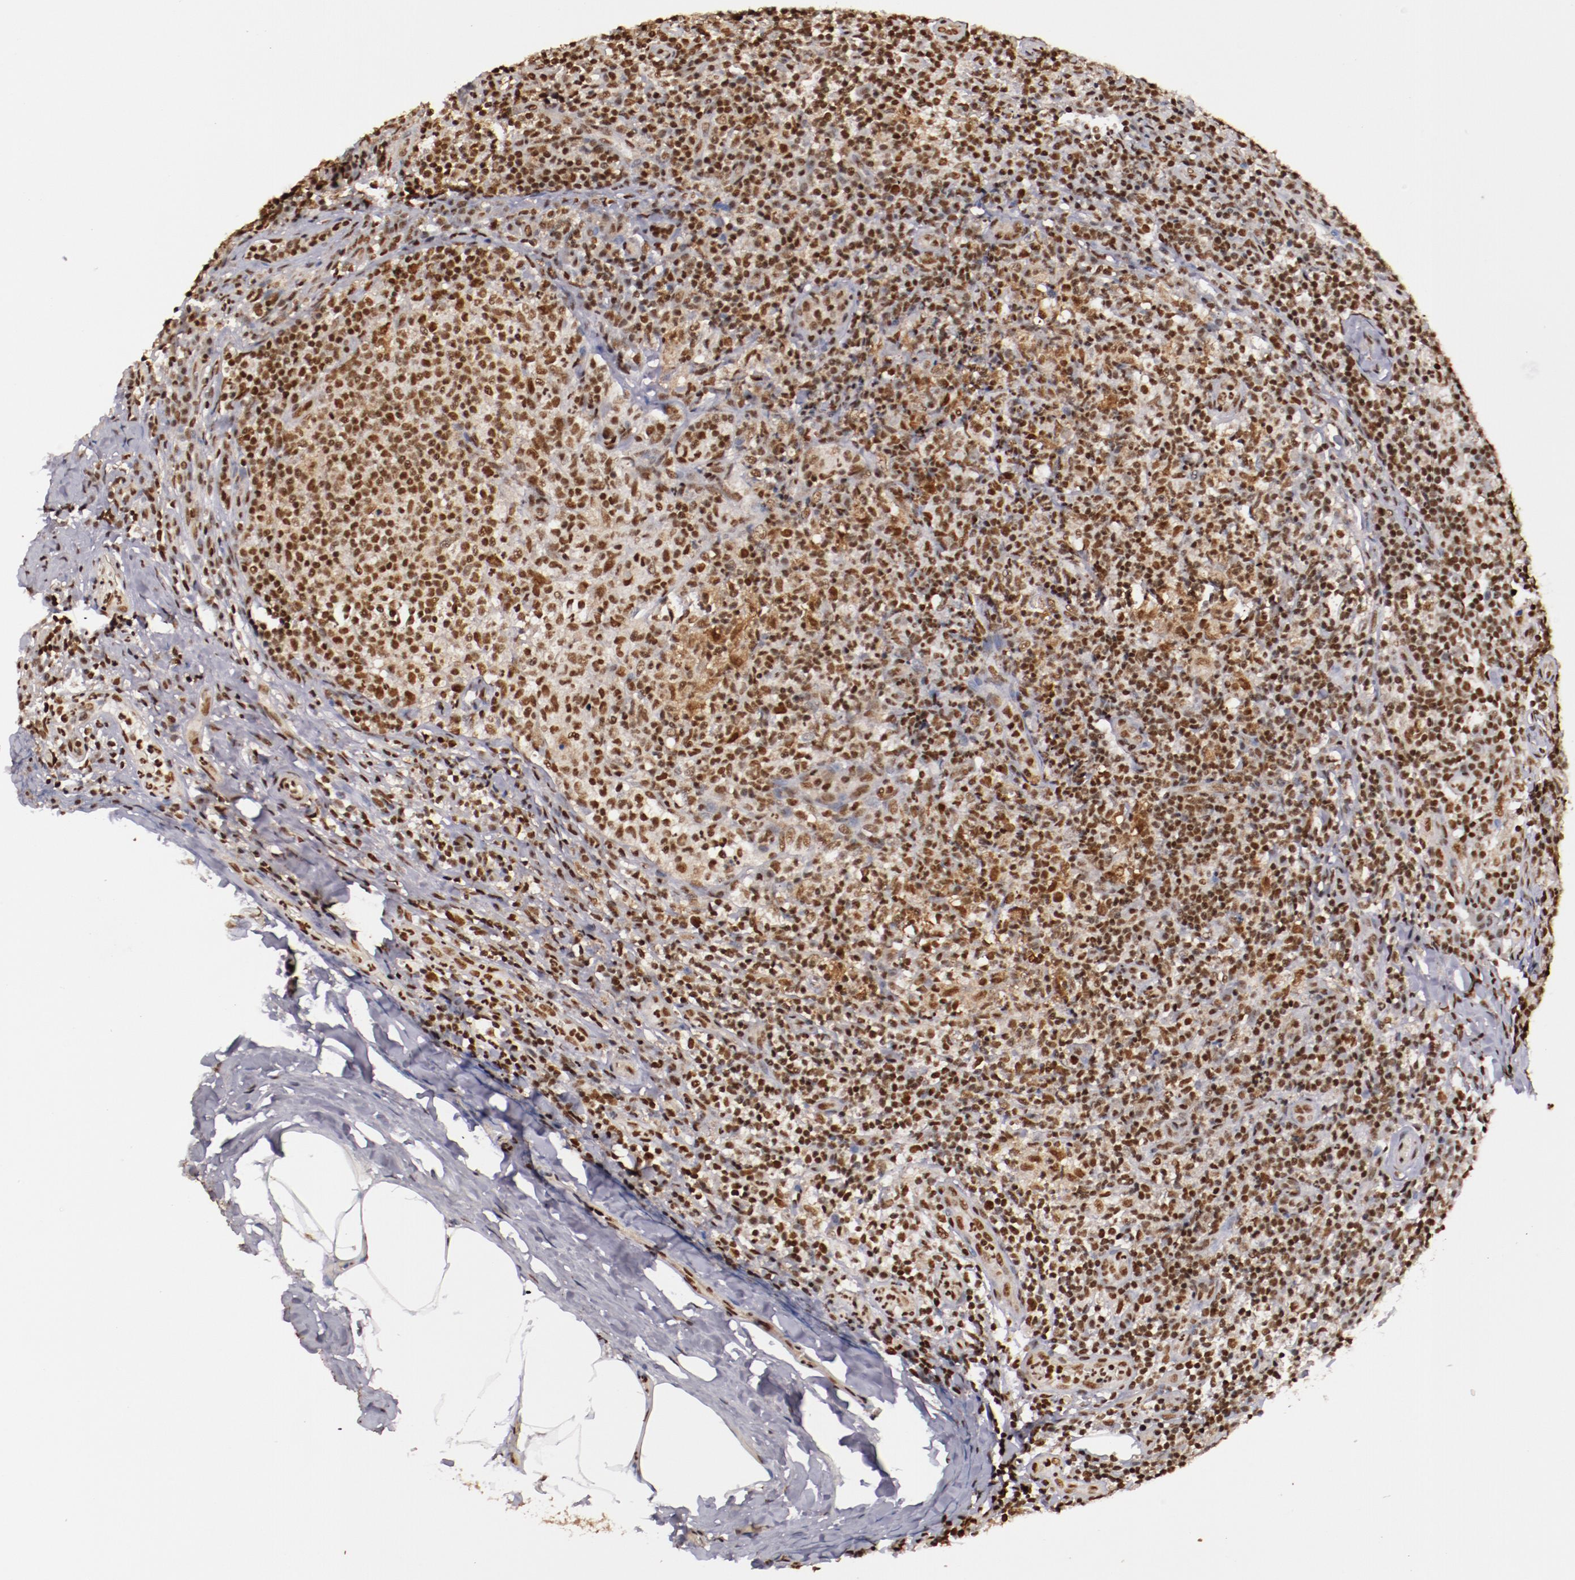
{"staining": {"intensity": "strong", "quantity": "25%-75%", "location": "nuclear"}, "tissue": "lymph node", "cell_type": "Germinal center cells", "image_type": "normal", "snomed": [{"axis": "morphology", "description": "Normal tissue, NOS"}, {"axis": "morphology", "description": "Inflammation, NOS"}, {"axis": "topography", "description": "Lymph node"}], "caption": "Immunohistochemical staining of normal lymph node demonstrates strong nuclear protein expression in approximately 25%-75% of germinal center cells.", "gene": "STAG2", "patient": {"sex": "male", "age": 46}}